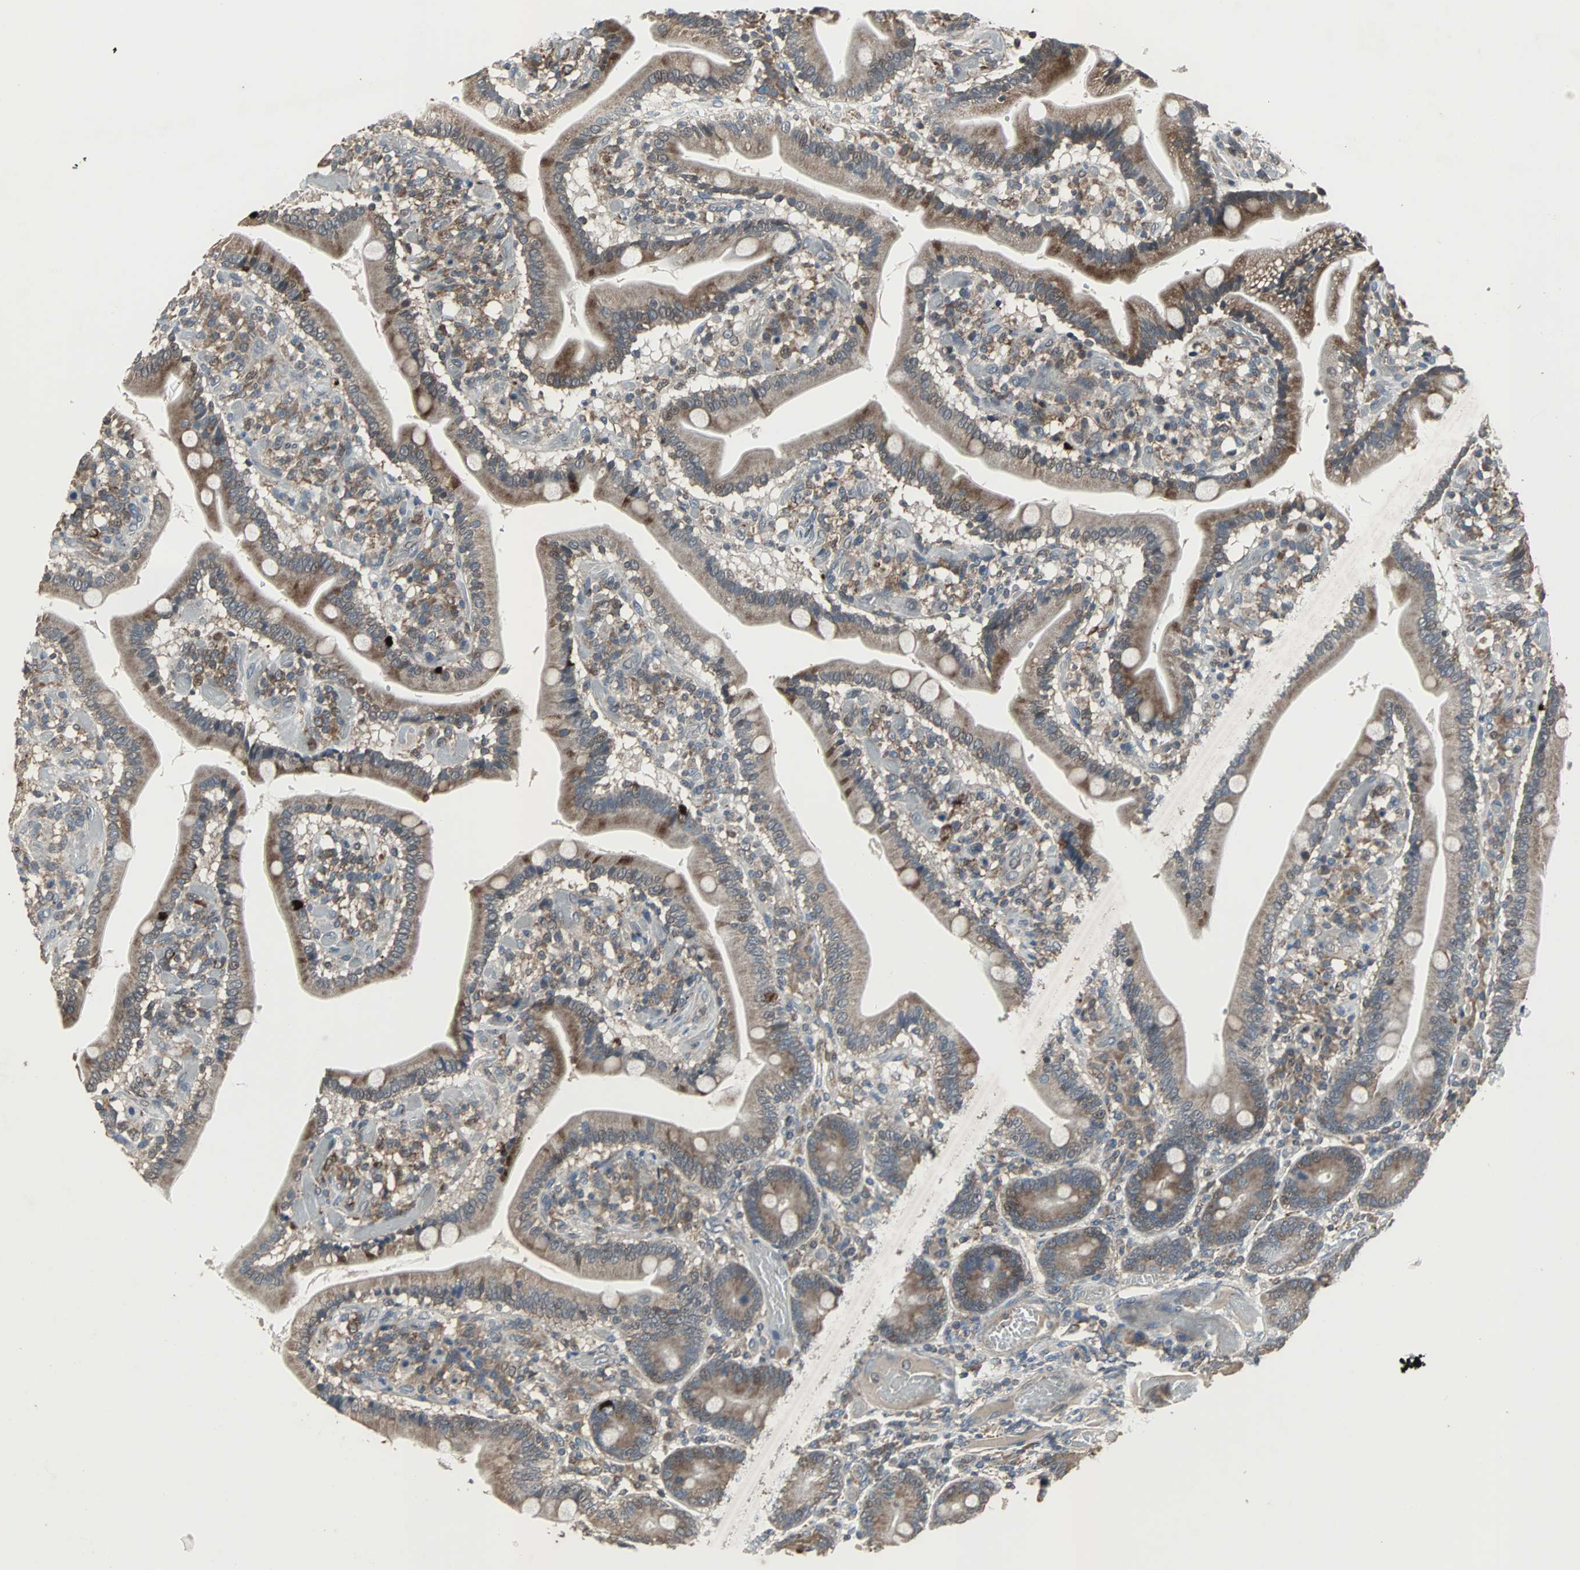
{"staining": {"intensity": "weak", "quantity": ">75%", "location": "cytoplasmic/membranous"}, "tissue": "duodenum", "cell_type": "Glandular cells", "image_type": "normal", "snomed": [{"axis": "morphology", "description": "Normal tissue, NOS"}, {"axis": "topography", "description": "Duodenum"}], "caption": "A high-resolution image shows IHC staining of unremarkable duodenum, which displays weak cytoplasmic/membranous staining in about >75% of glandular cells.", "gene": "SOS1", "patient": {"sex": "male", "age": 66}}